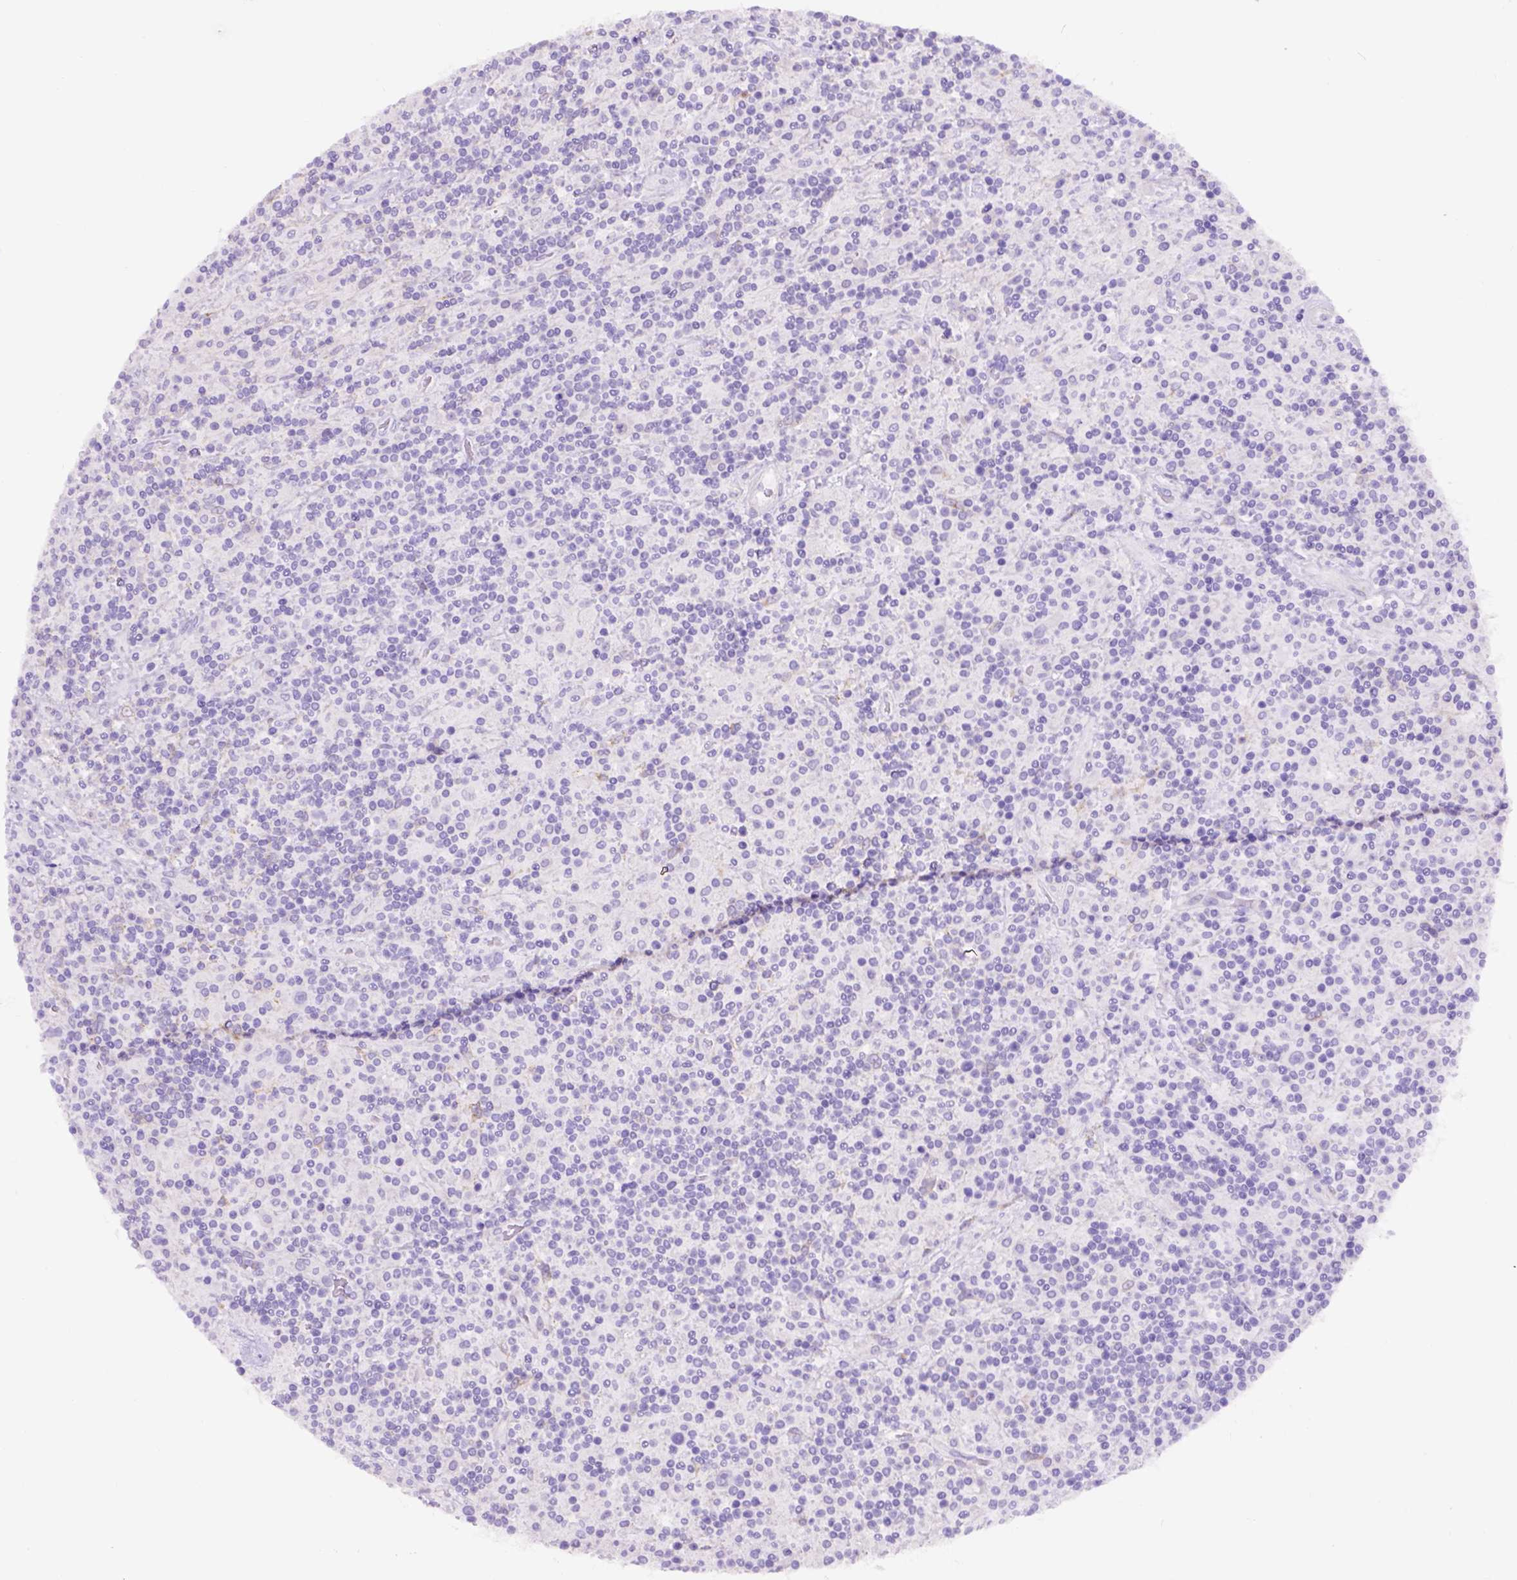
{"staining": {"intensity": "negative", "quantity": "none", "location": "none"}, "tissue": "lymphoma", "cell_type": "Tumor cells", "image_type": "cancer", "snomed": [{"axis": "morphology", "description": "Hodgkin's disease, NOS"}, {"axis": "topography", "description": "Lymph node"}], "caption": "Immunohistochemistry histopathology image of neoplastic tissue: human lymphoma stained with DAB displays no significant protein staining in tumor cells.", "gene": "EGFR", "patient": {"sex": "male", "age": 70}}